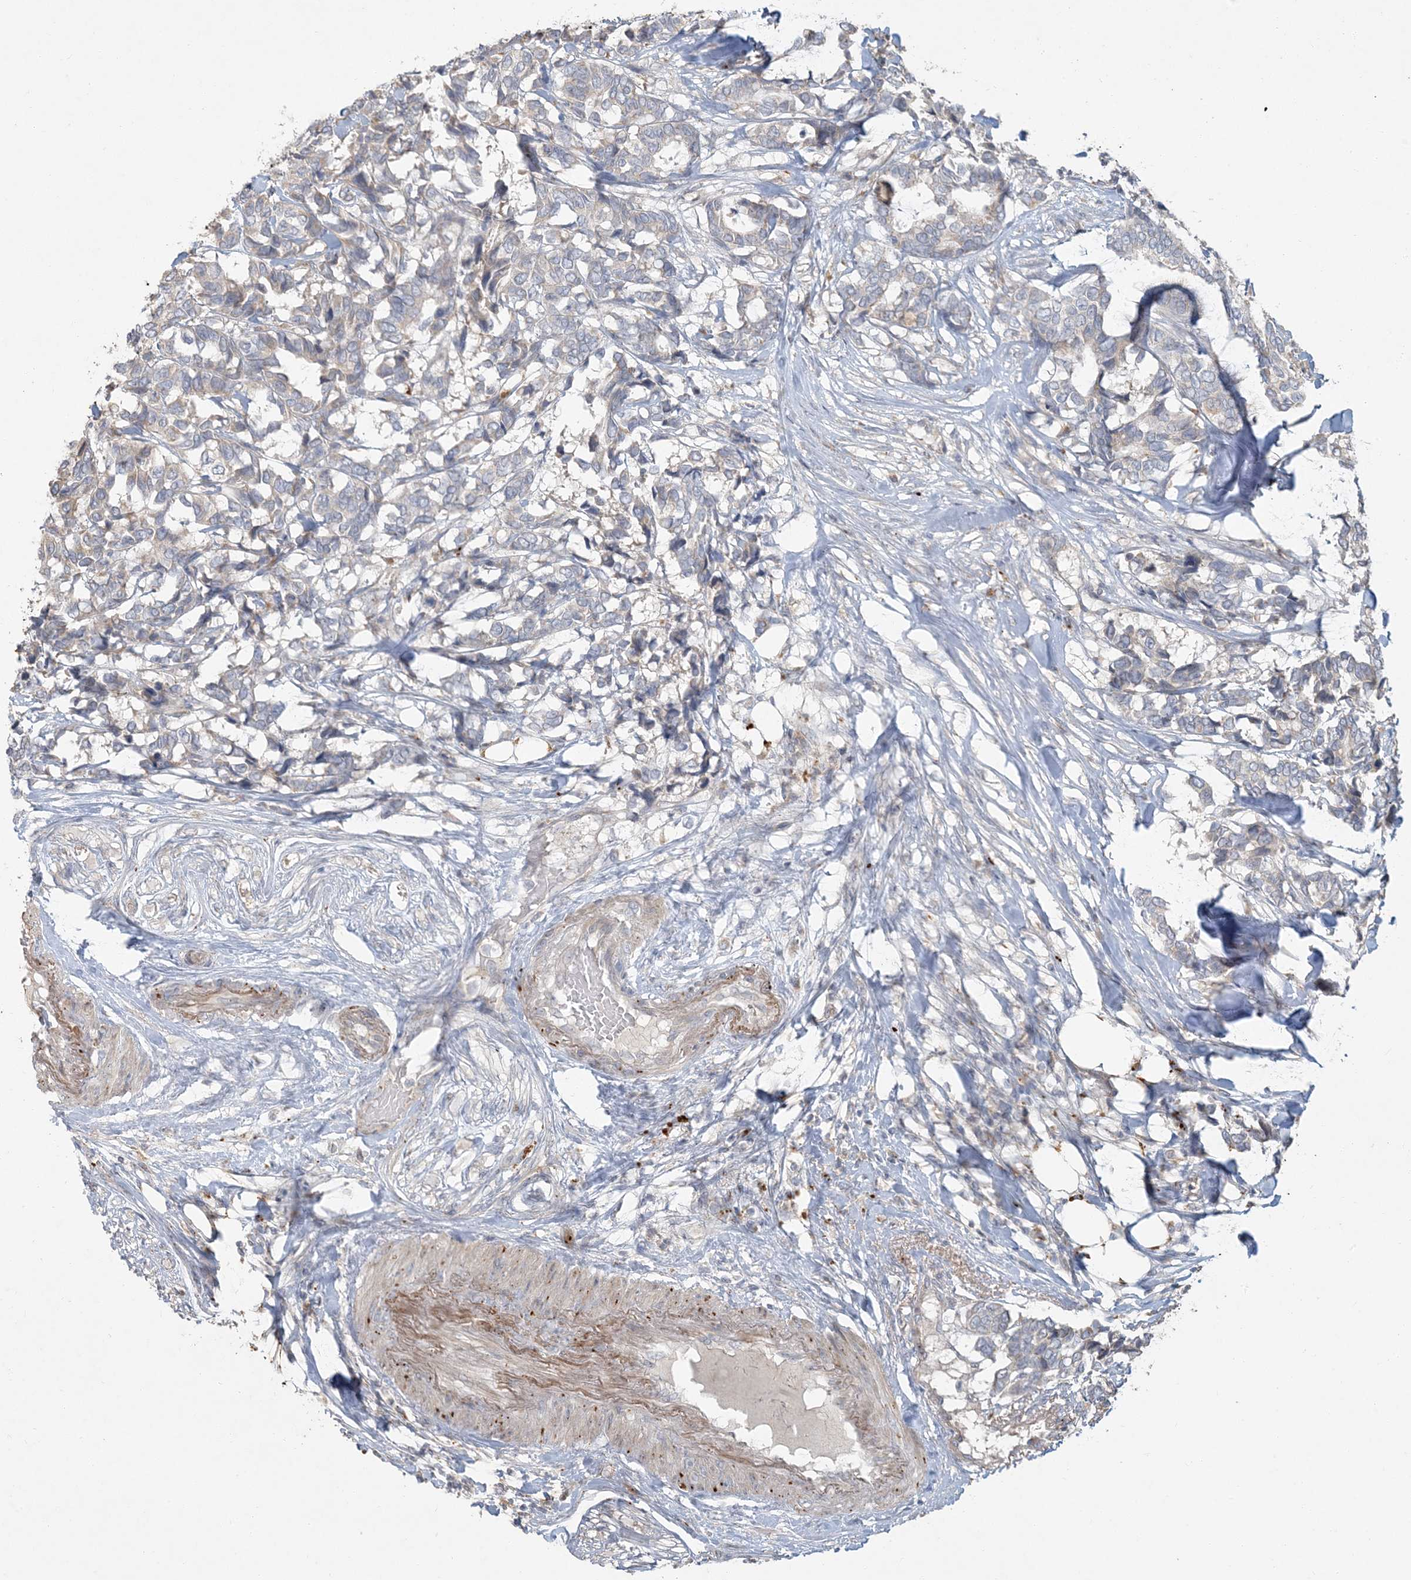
{"staining": {"intensity": "weak", "quantity": "<25%", "location": "cytoplasmic/membranous"}, "tissue": "breast cancer", "cell_type": "Tumor cells", "image_type": "cancer", "snomed": [{"axis": "morphology", "description": "Duct carcinoma"}, {"axis": "topography", "description": "Breast"}], "caption": "A micrograph of human infiltrating ductal carcinoma (breast) is negative for staining in tumor cells. (DAB (3,3'-diaminobenzidine) immunohistochemistry with hematoxylin counter stain).", "gene": "LTN1", "patient": {"sex": "female", "age": 87}}